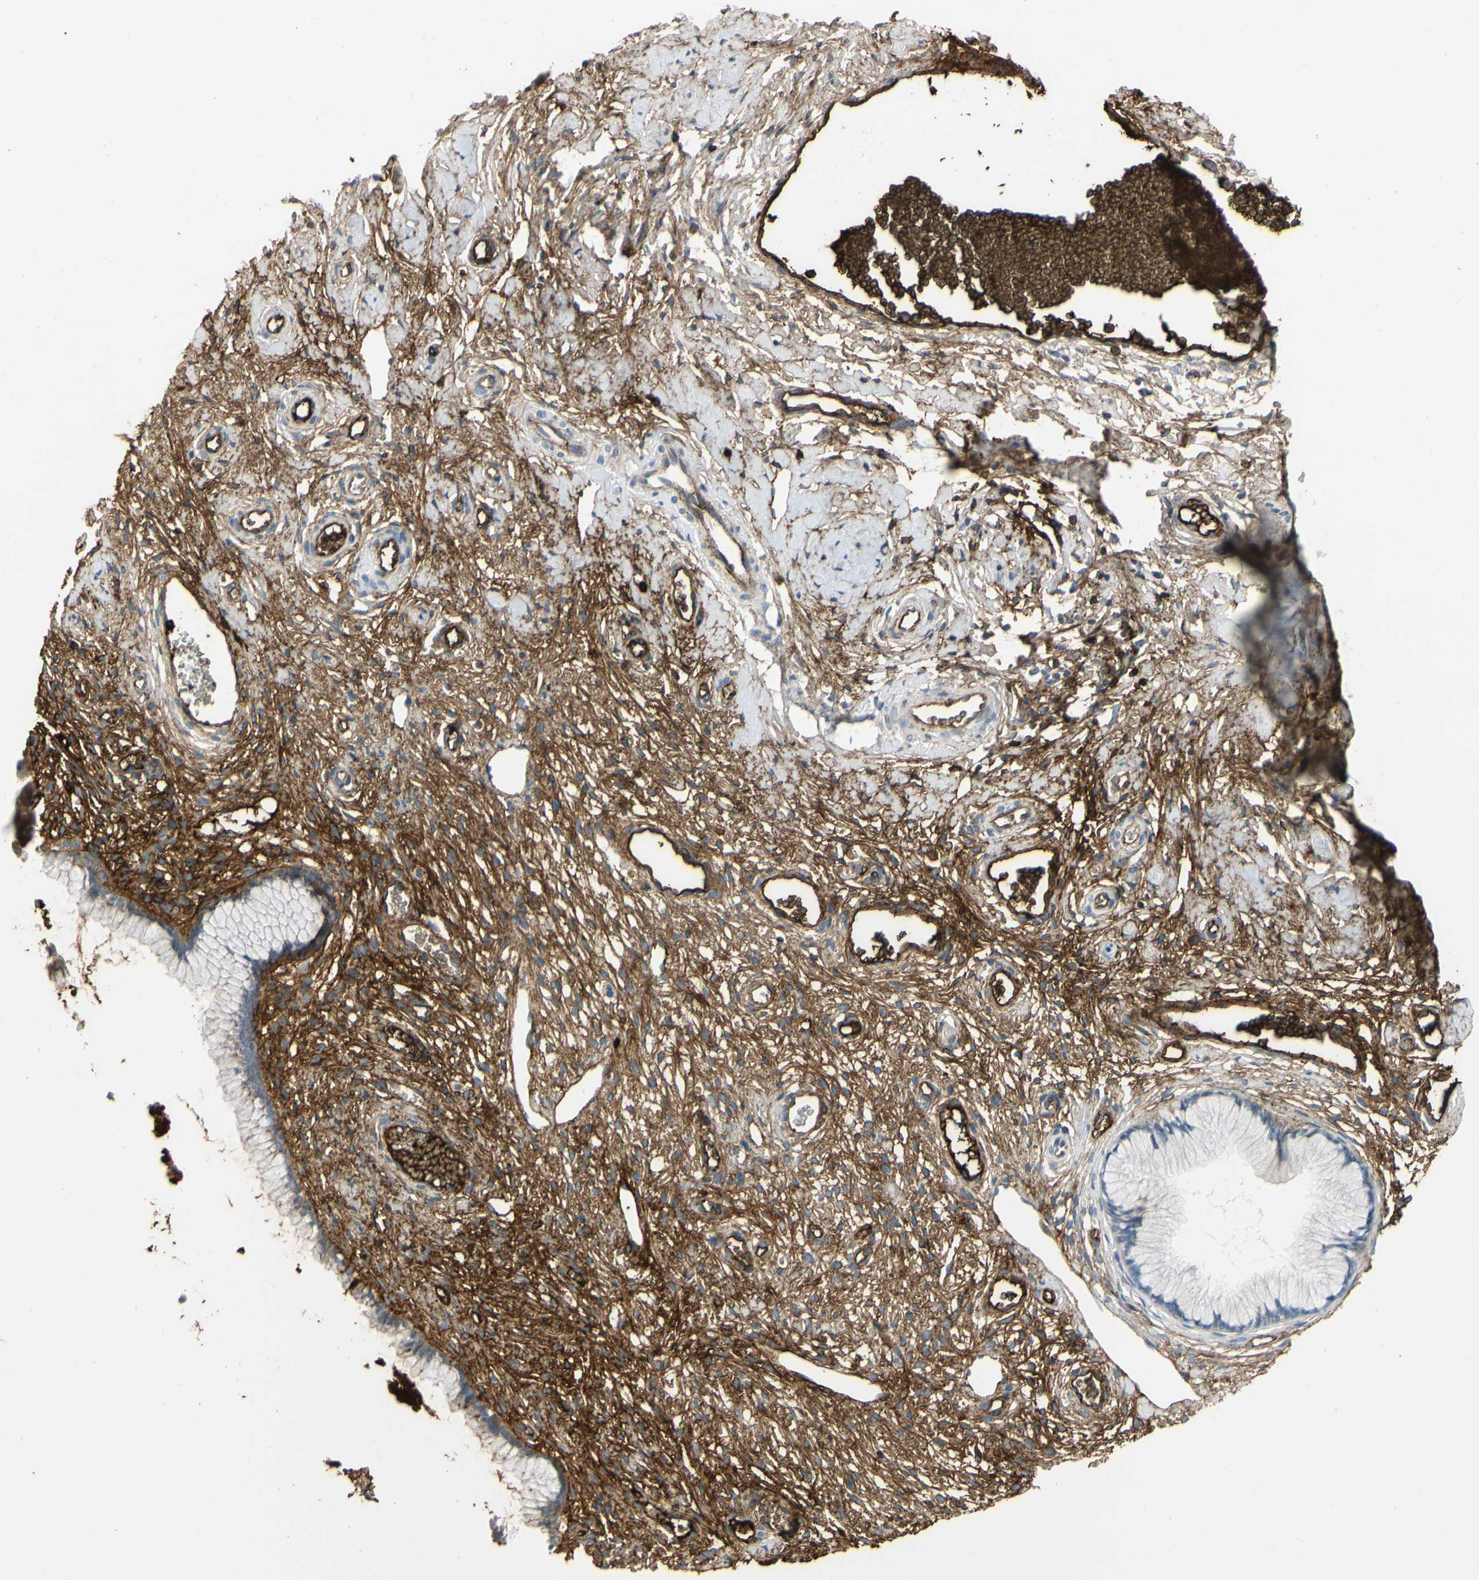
{"staining": {"intensity": "negative", "quantity": "none", "location": "none"}, "tissue": "cervix", "cell_type": "Glandular cells", "image_type": "normal", "snomed": [{"axis": "morphology", "description": "Normal tissue, NOS"}, {"axis": "topography", "description": "Cervix"}], "caption": "A photomicrograph of cervix stained for a protein shows no brown staining in glandular cells.", "gene": "FGB", "patient": {"sex": "female", "age": 65}}